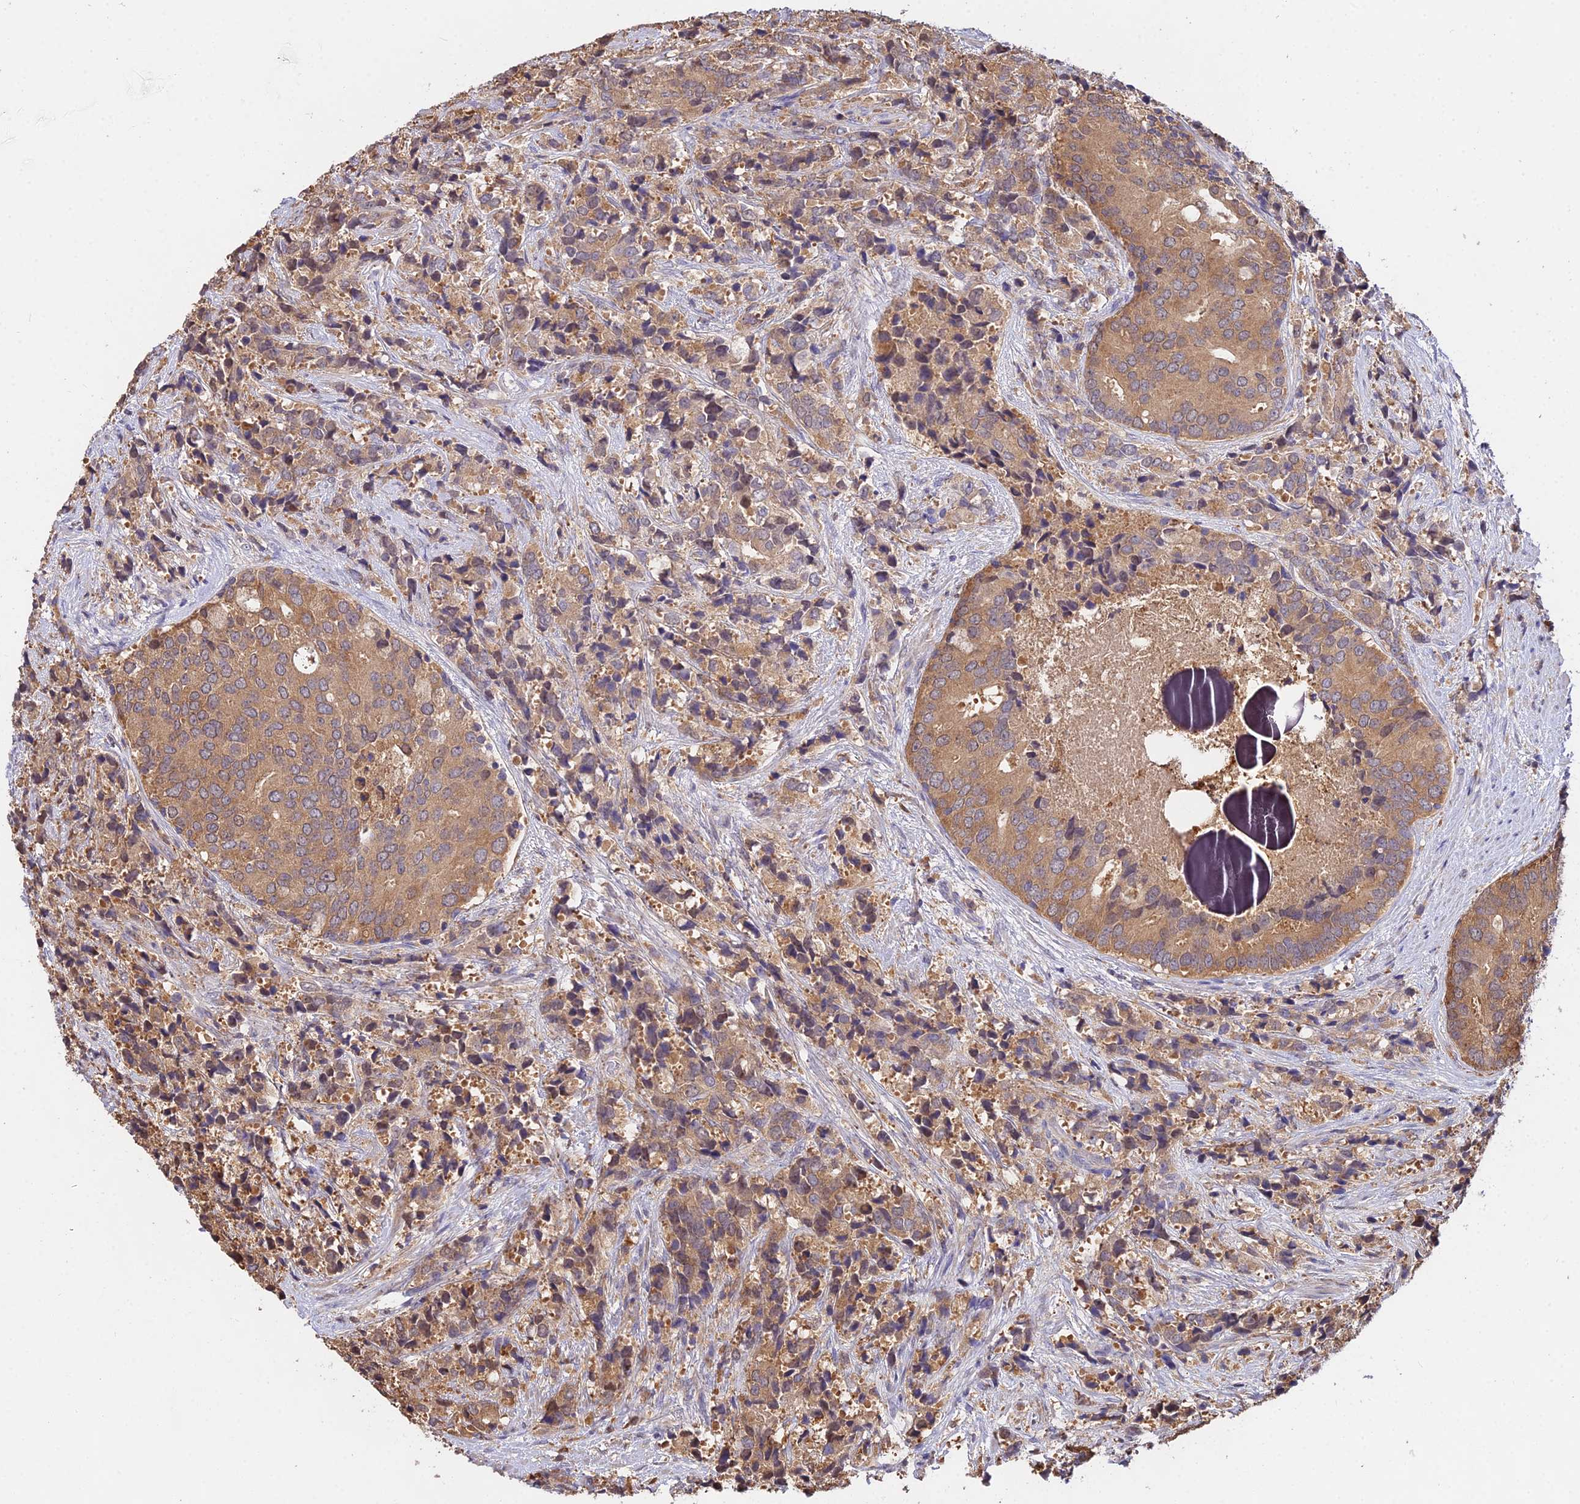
{"staining": {"intensity": "moderate", "quantity": ">75%", "location": "cytoplasmic/membranous"}, "tissue": "prostate cancer", "cell_type": "Tumor cells", "image_type": "cancer", "snomed": [{"axis": "morphology", "description": "Adenocarcinoma, High grade"}, {"axis": "topography", "description": "Prostate"}], "caption": "Prostate cancer (adenocarcinoma (high-grade)) tissue exhibits moderate cytoplasmic/membranous expression in approximately >75% of tumor cells, visualized by immunohistochemistry. (brown staining indicates protein expression, while blue staining denotes nuclei).", "gene": "FBP1", "patient": {"sex": "male", "age": 62}}